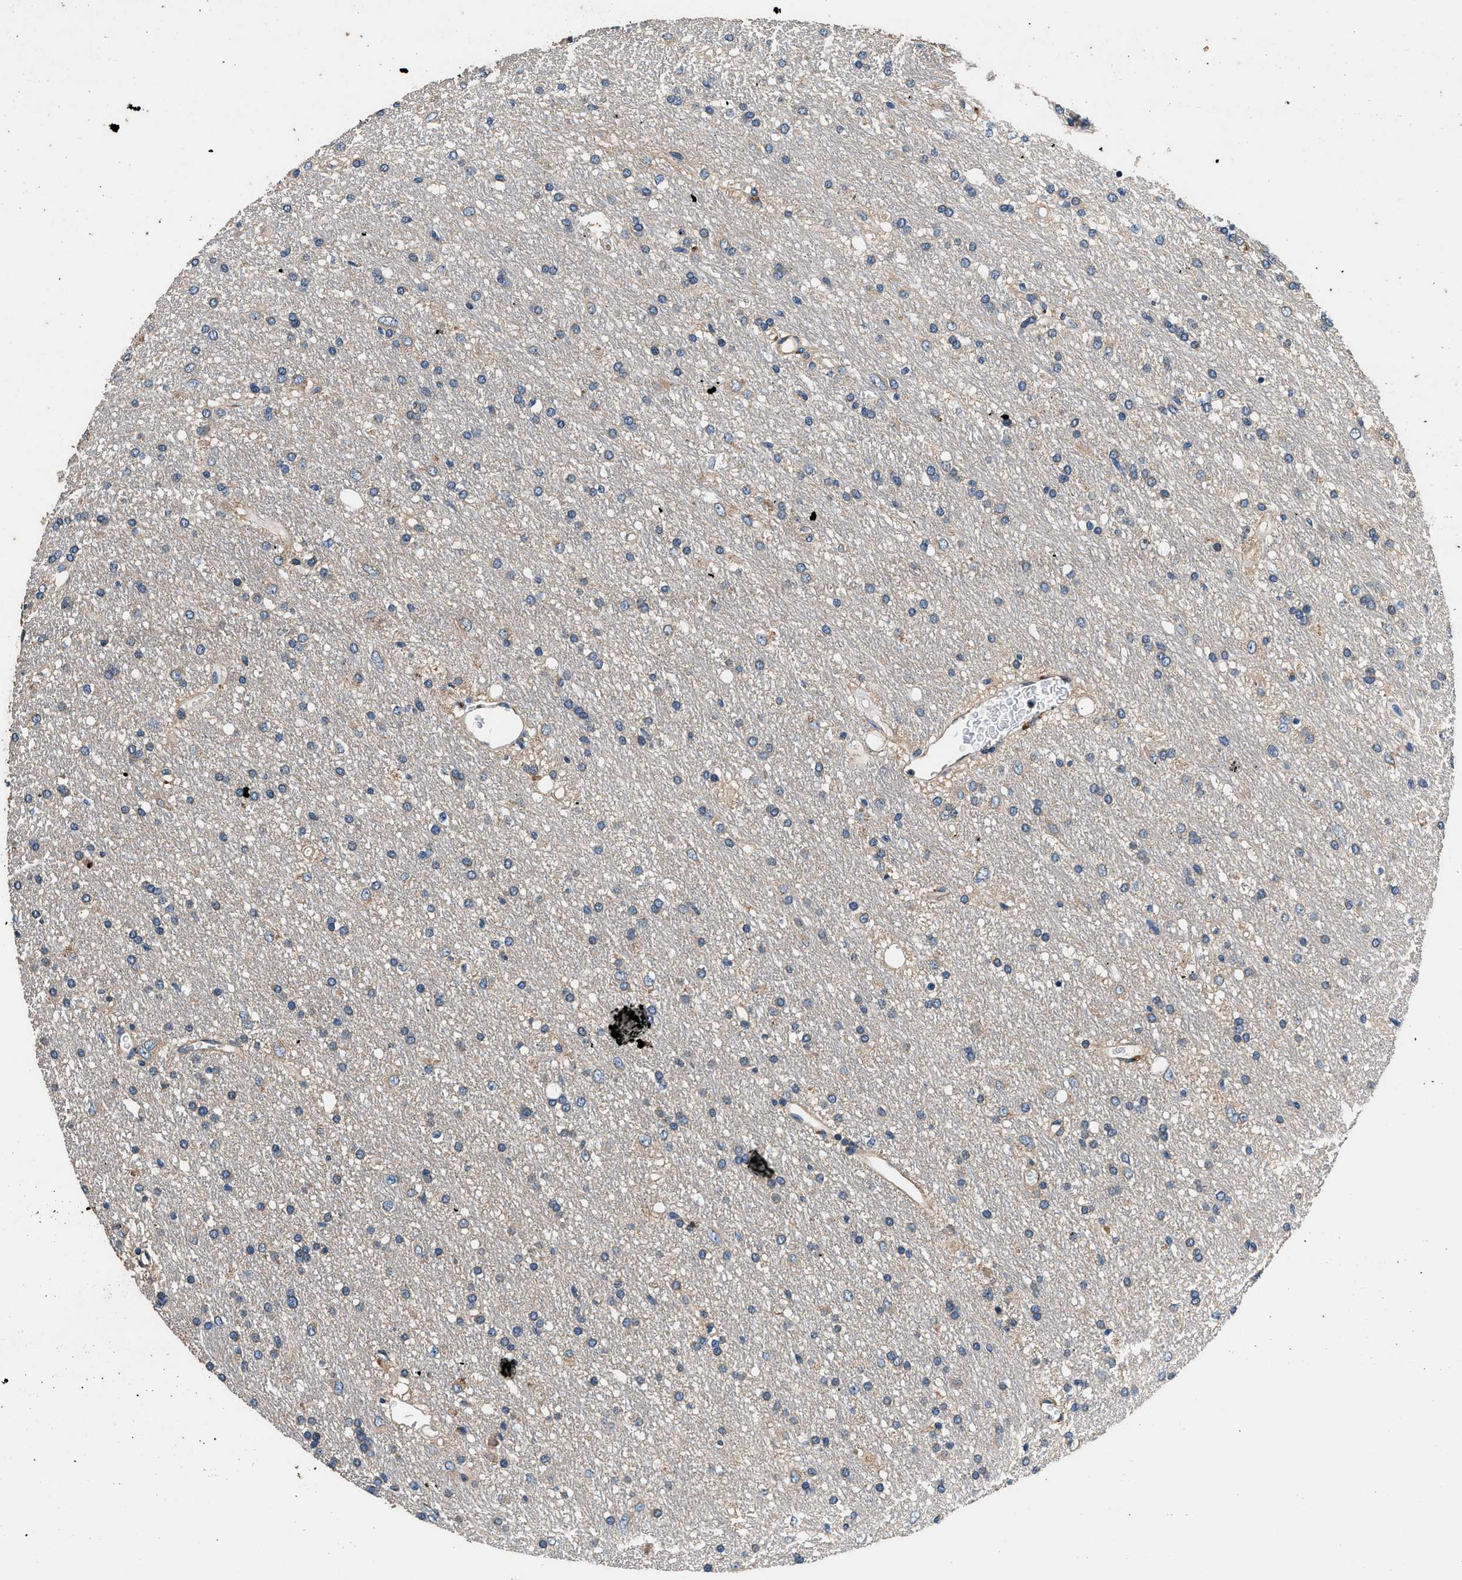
{"staining": {"intensity": "negative", "quantity": "none", "location": "none"}, "tissue": "glioma", "cell_type": "Tumor cells", "image_type": "cancer", "snomed": [{"axis": "morphology", "description": "Glioma, malignant, Low grade"}, {"axis": "topography", "description": "Brain"}], "caption": "Immunohistochemical staining of human glioma demonstrates no significant positivity in tumor cells.", "gene": "DHRS7B", "patient": {"sex": "male", "age": 77}}